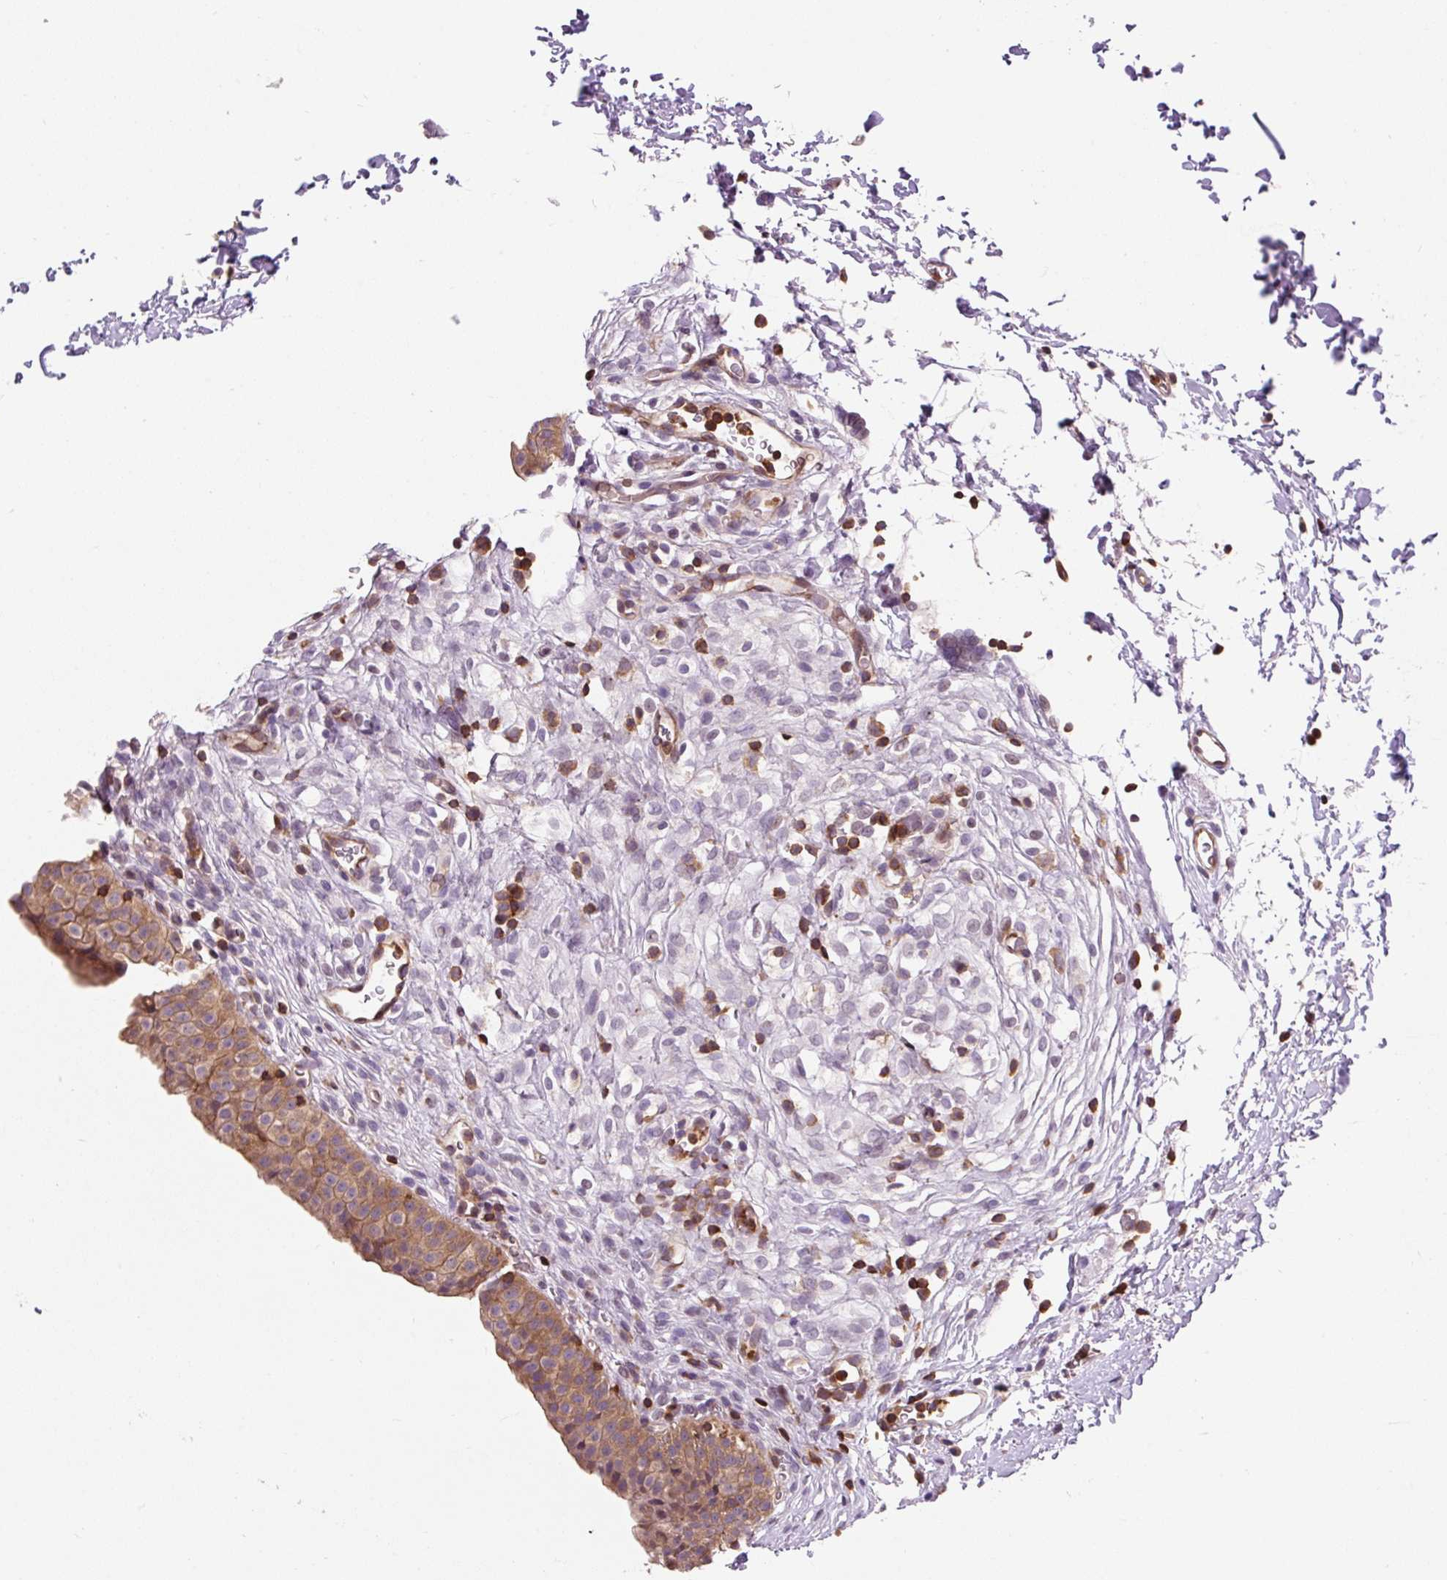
{"staining": {"intensity": "moderate", "quantity": ">75%", "location": "cytoplasmic/membranous"}, "tissue": "urinary bladder", "cell_type": "Urothelial cells", "image_type": "normal", "snomed": [{"axis": "morphology", "description": "Normal tissue, NOS"}, {"axis": "topography", "description": "Urinary bladder"}, {"axis": "topography", "description": "Peripheral nerve tissue"}], "caption": "DAB immunohistochemical staining of unremarkable human urinary bladder shows moderate cytoplasmic/membranous protein positivity in approximately >75% of urothelial cells.", "gene": "CISD3", "patient": {"sex": "male", "age": 55}}